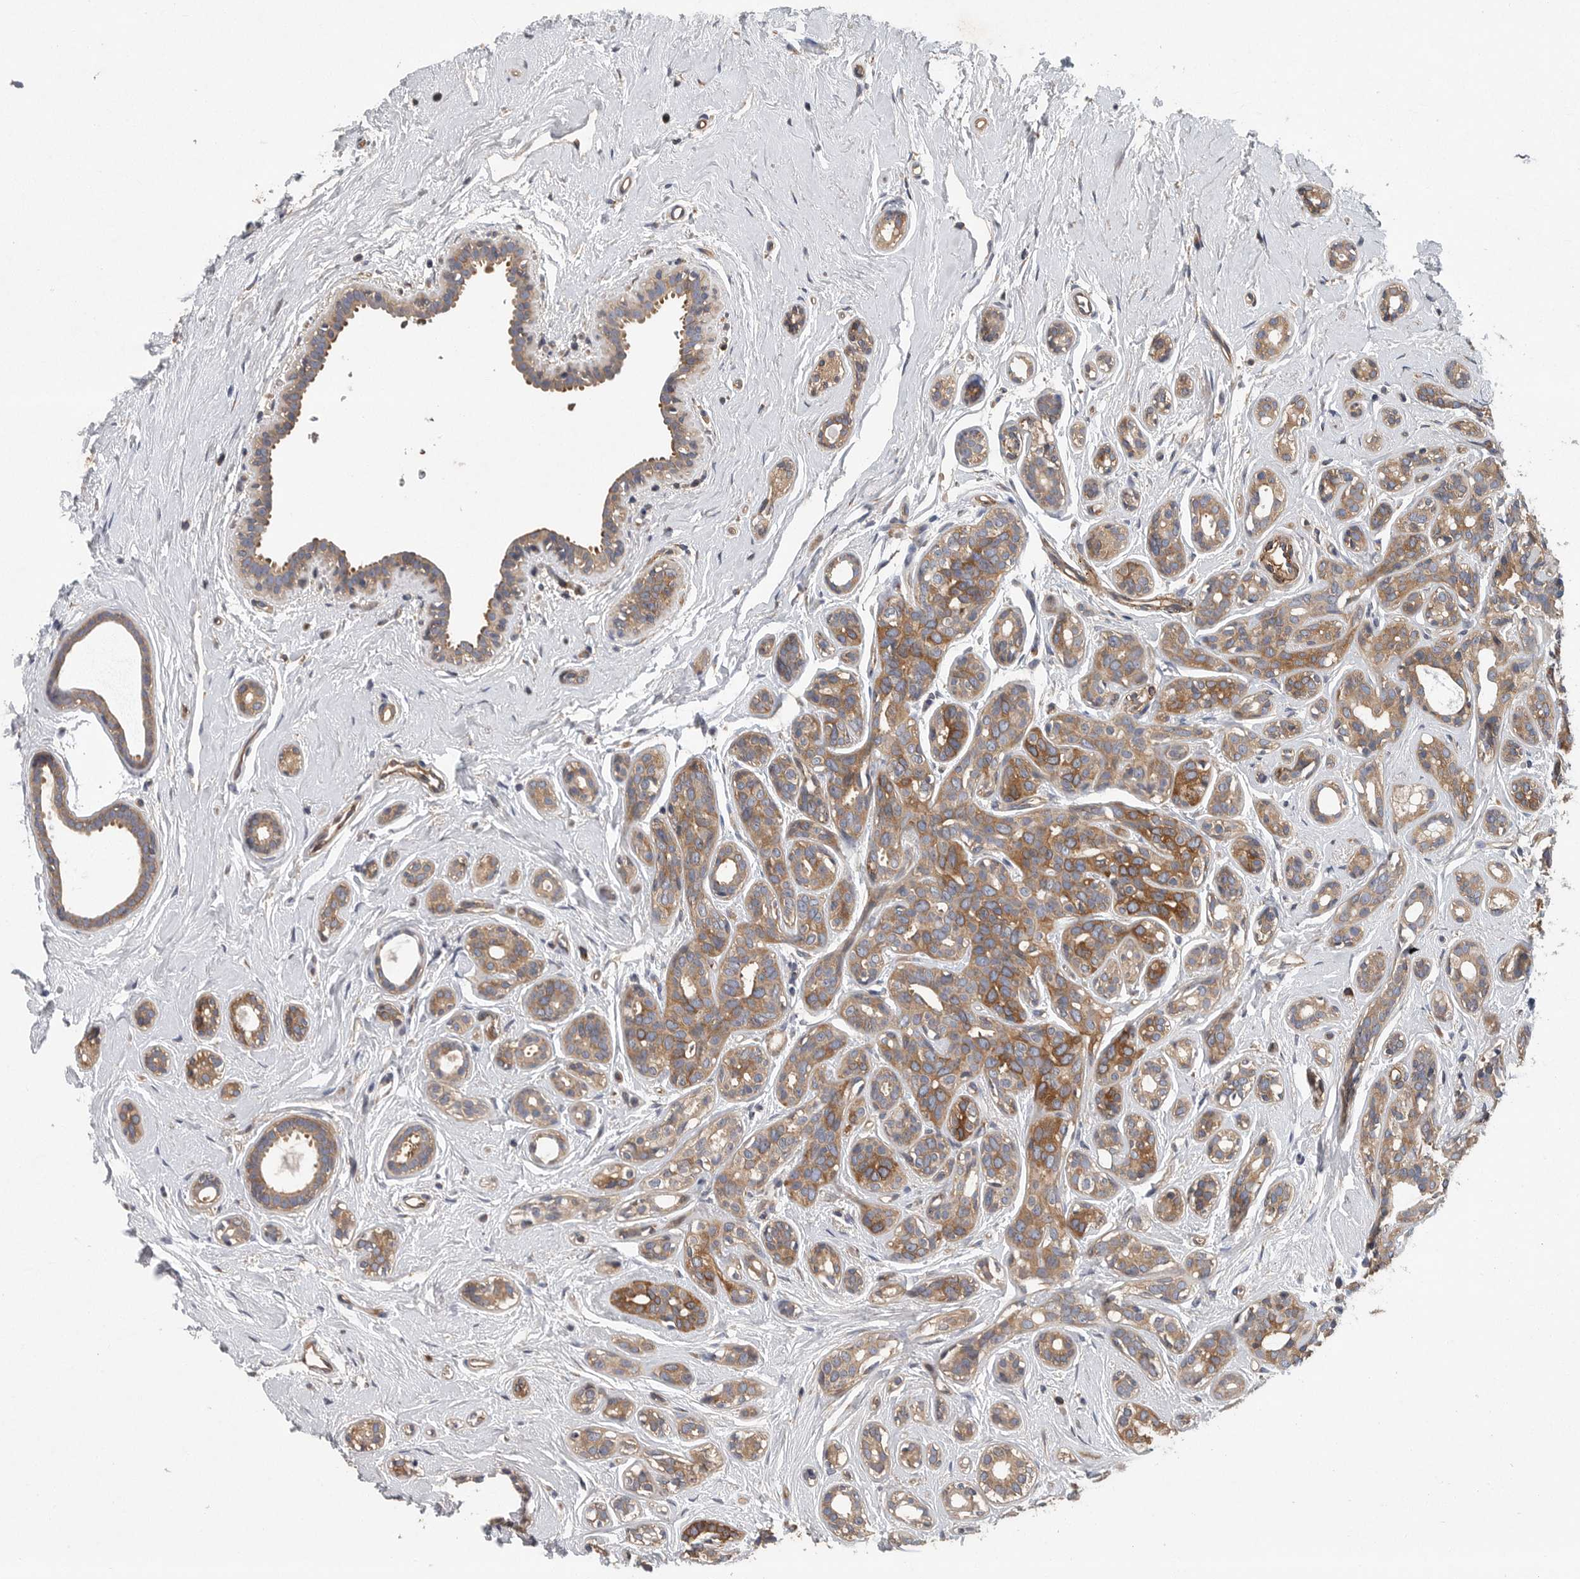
{"staining": {"intensity": "moderate", "quantity": ">75%", "location": "cytoplasmic/membranous"}, "tissue": "breast cancer", "cell_type": "Tumor cells", "image_type": "cancer", "snomed": [{"axis": "morphology", "description": "Duct carcinoma"}, {"axis": "topography", "description": "Breast"}], "caption": "Human intraductal carcinoma (breast) stained with a protein marker exhibits moderate staining in tumor cells.", "gene": "OXR1", "patient": {"sex": "female", "age": 55}}